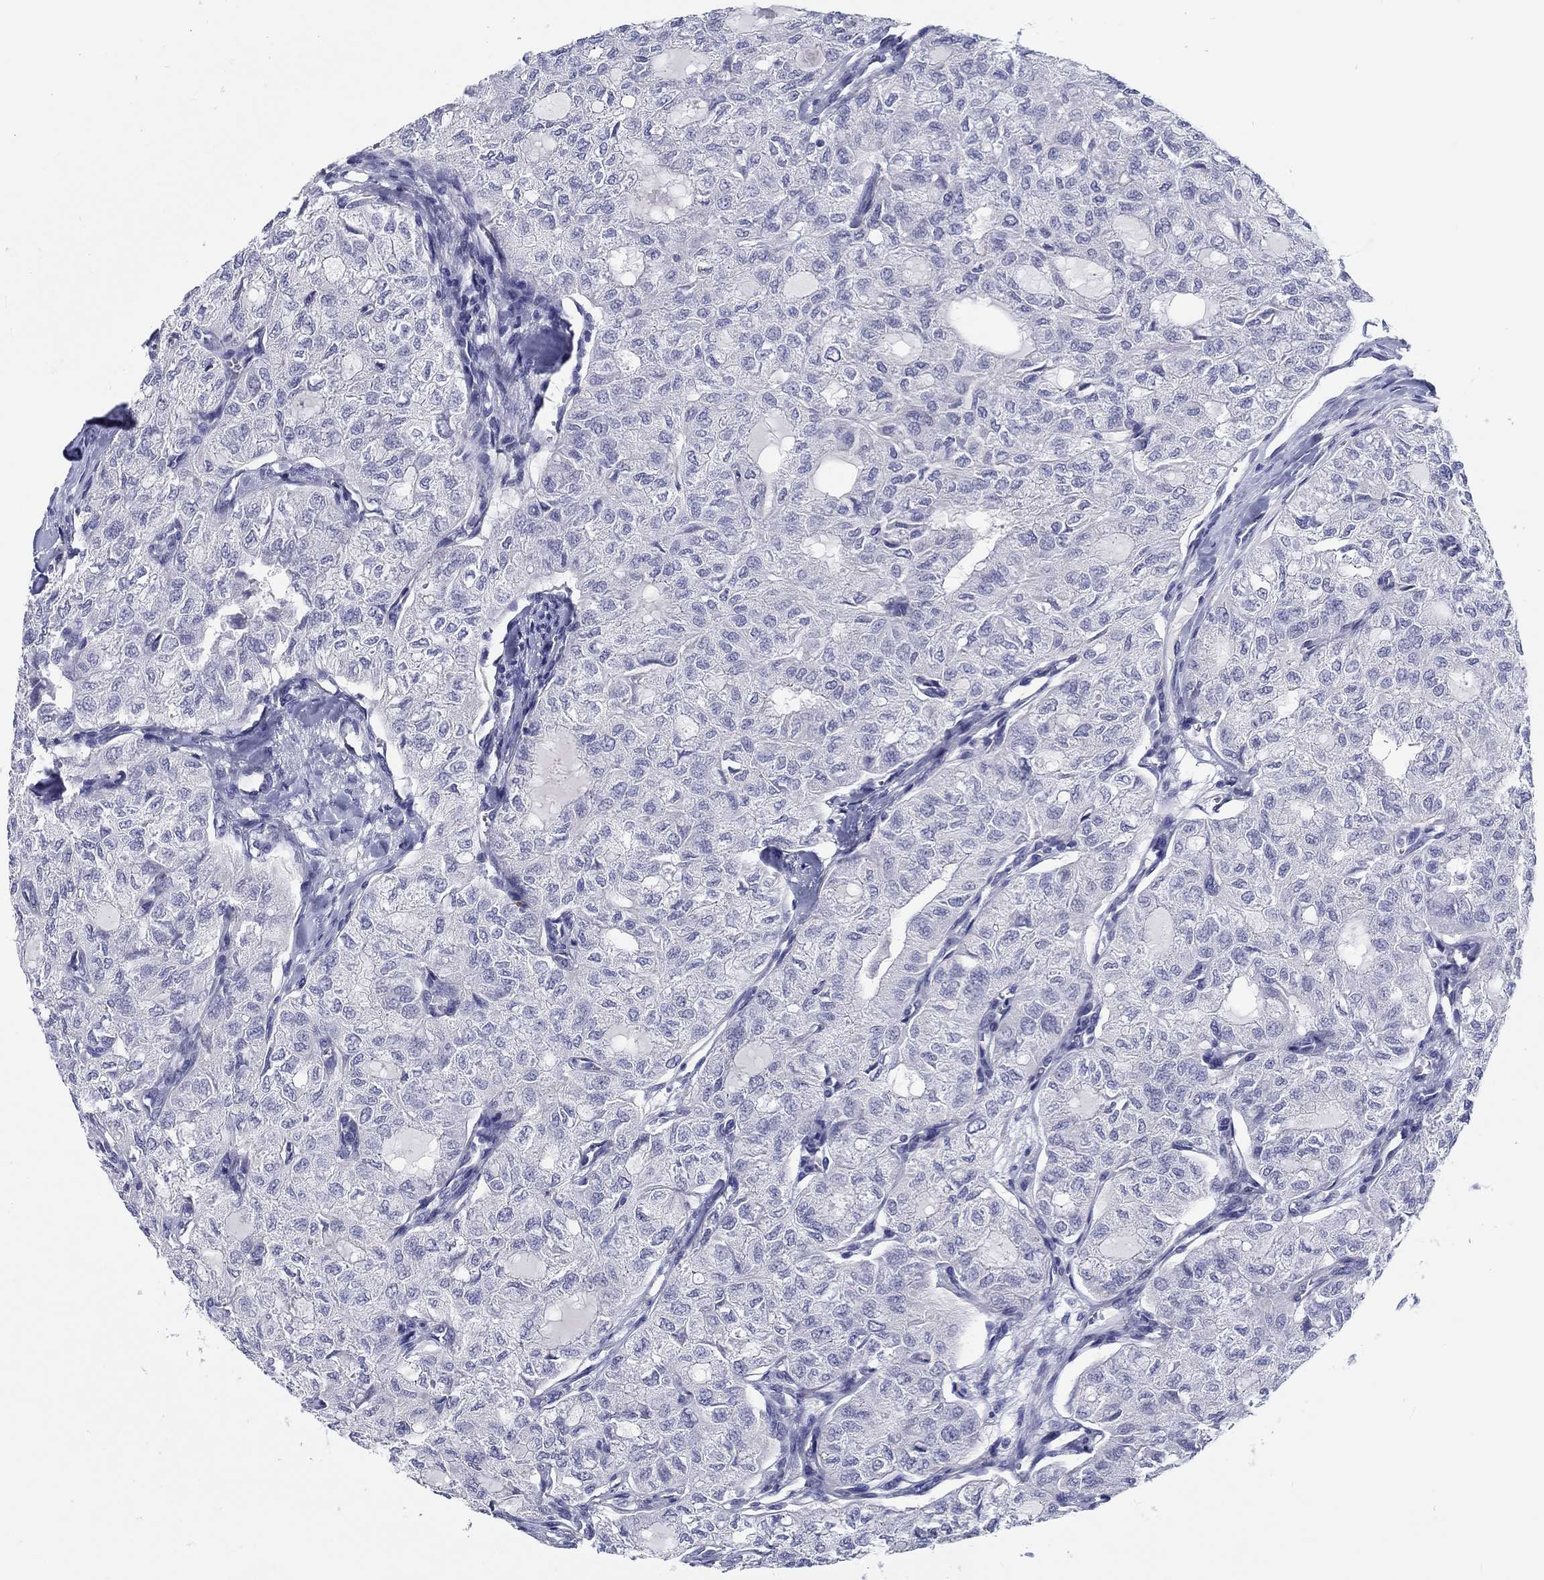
{"staining": {"intensity": "negative", "quantity": "none", "location": "none"}, "tissue": "thyroid cancer", "cell_type": "Tumor cells", "image_type": "cancer", "snomed": [{"axis": "morphology", "description": "Follicular adenoma carcinoma, NOS"}, {"axis": "topography", "description": "Thyroid gland"}], "caption": "This is an immunohistochemistry histopathology image of human thyroid follicular adenoma carcinoma. There is no staining in tumor cells.", "gene": "CRYGD", "patient": {"sex": "male", "age": 75}}